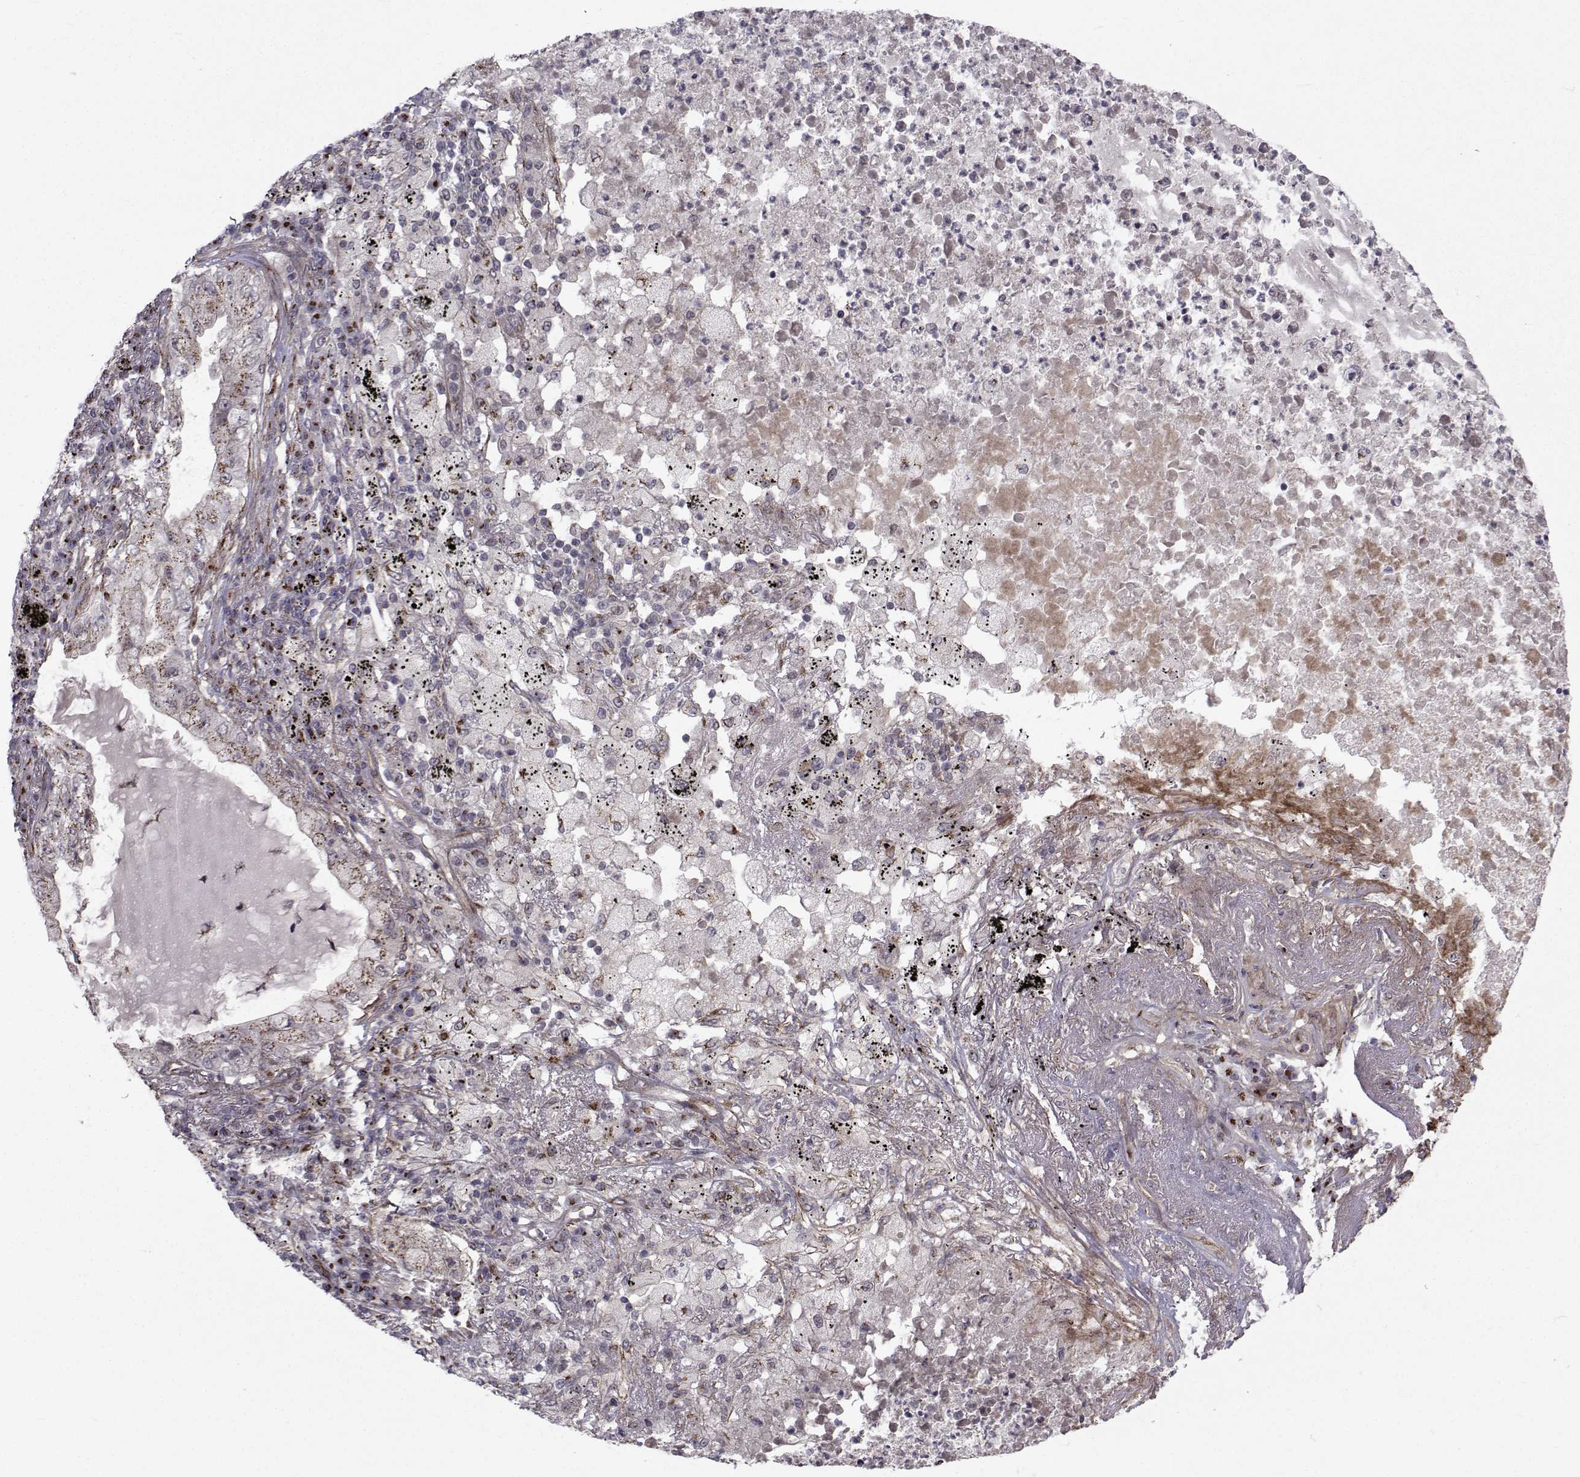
{"staining": {"intensity": "moderate", "quantity": "25%-75%", "location": "cytoplasmic/membranous"}, "tissue": "lung cancer", "cell_type": "Tumor cells", "image_type": "cancer", "snomed": [{"axis": "morphology", "description": "Adenocarcinoma, NOS"}, {"axis": "topography", "description": "Lung"}], "caption": "This is an image of immunohistochemistry (IHC) staining of lung adenocarcinoma, which shows moderate positivity in the cytoplasmic/membranous of tumor cells.", "gene": "ATP6V1C2", "patient": {"sex": "female", "age": 73}}